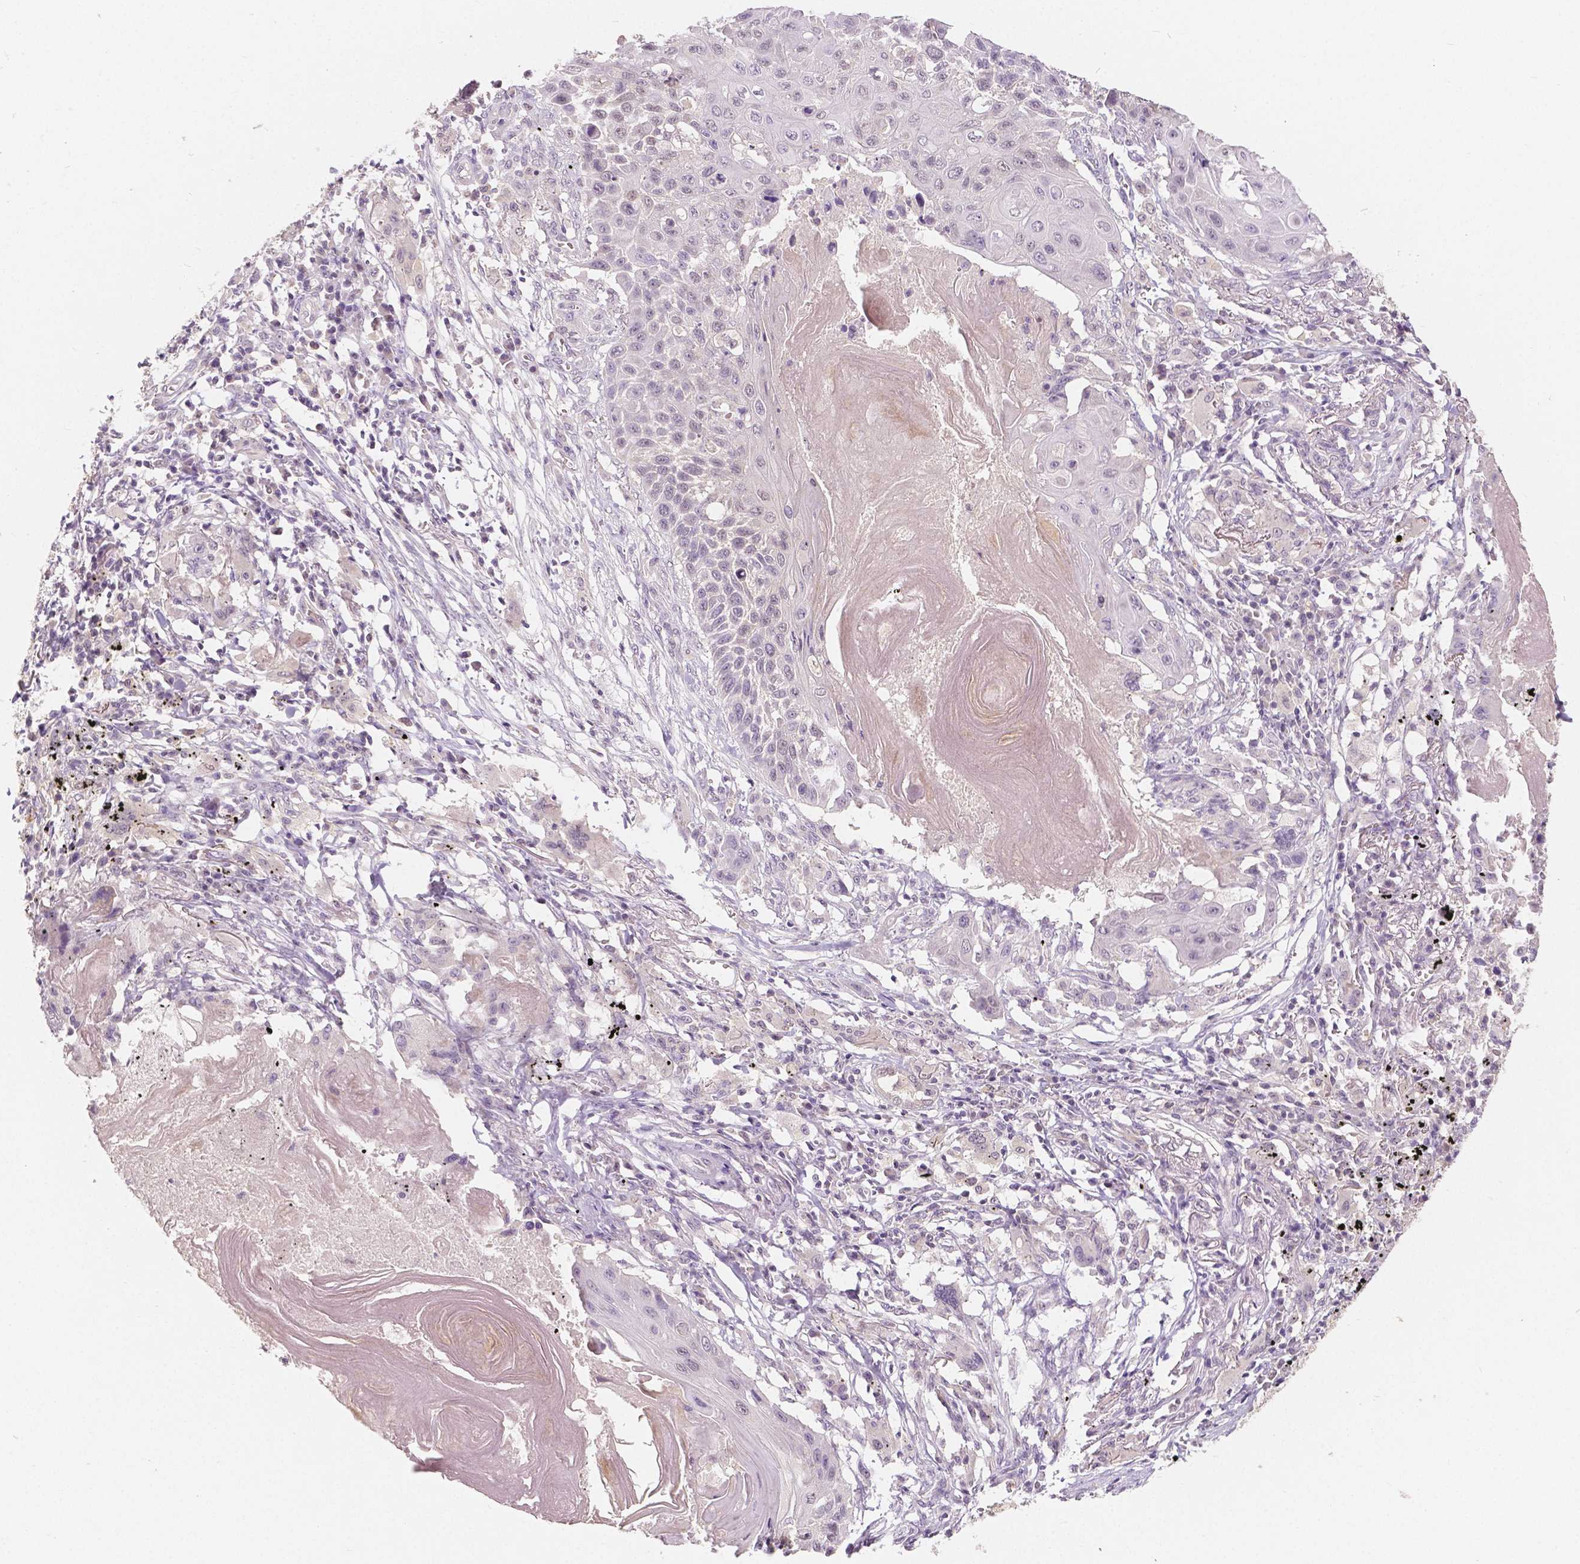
{"staining": {"intensity": "negative", "quantity": "none", "location": "none"}, "tissue": "lung cancer", "cell_type": "Tumor cells", "image_type": "cancer", "snomed": [{"axis": "morphology", "description": "Squamous cell carcinoma, NOS"}, {"axis": "topography", "description": "Lung"}], "caption": "Immunohistochemistry image of neoplastic tissue: lung cancer (squamous cell carcinoma) stained with DAB displays no significant protein positivity in tumor cells.", "gene": "NAPRT", "patient": {"sex": "male", "age": 78}}